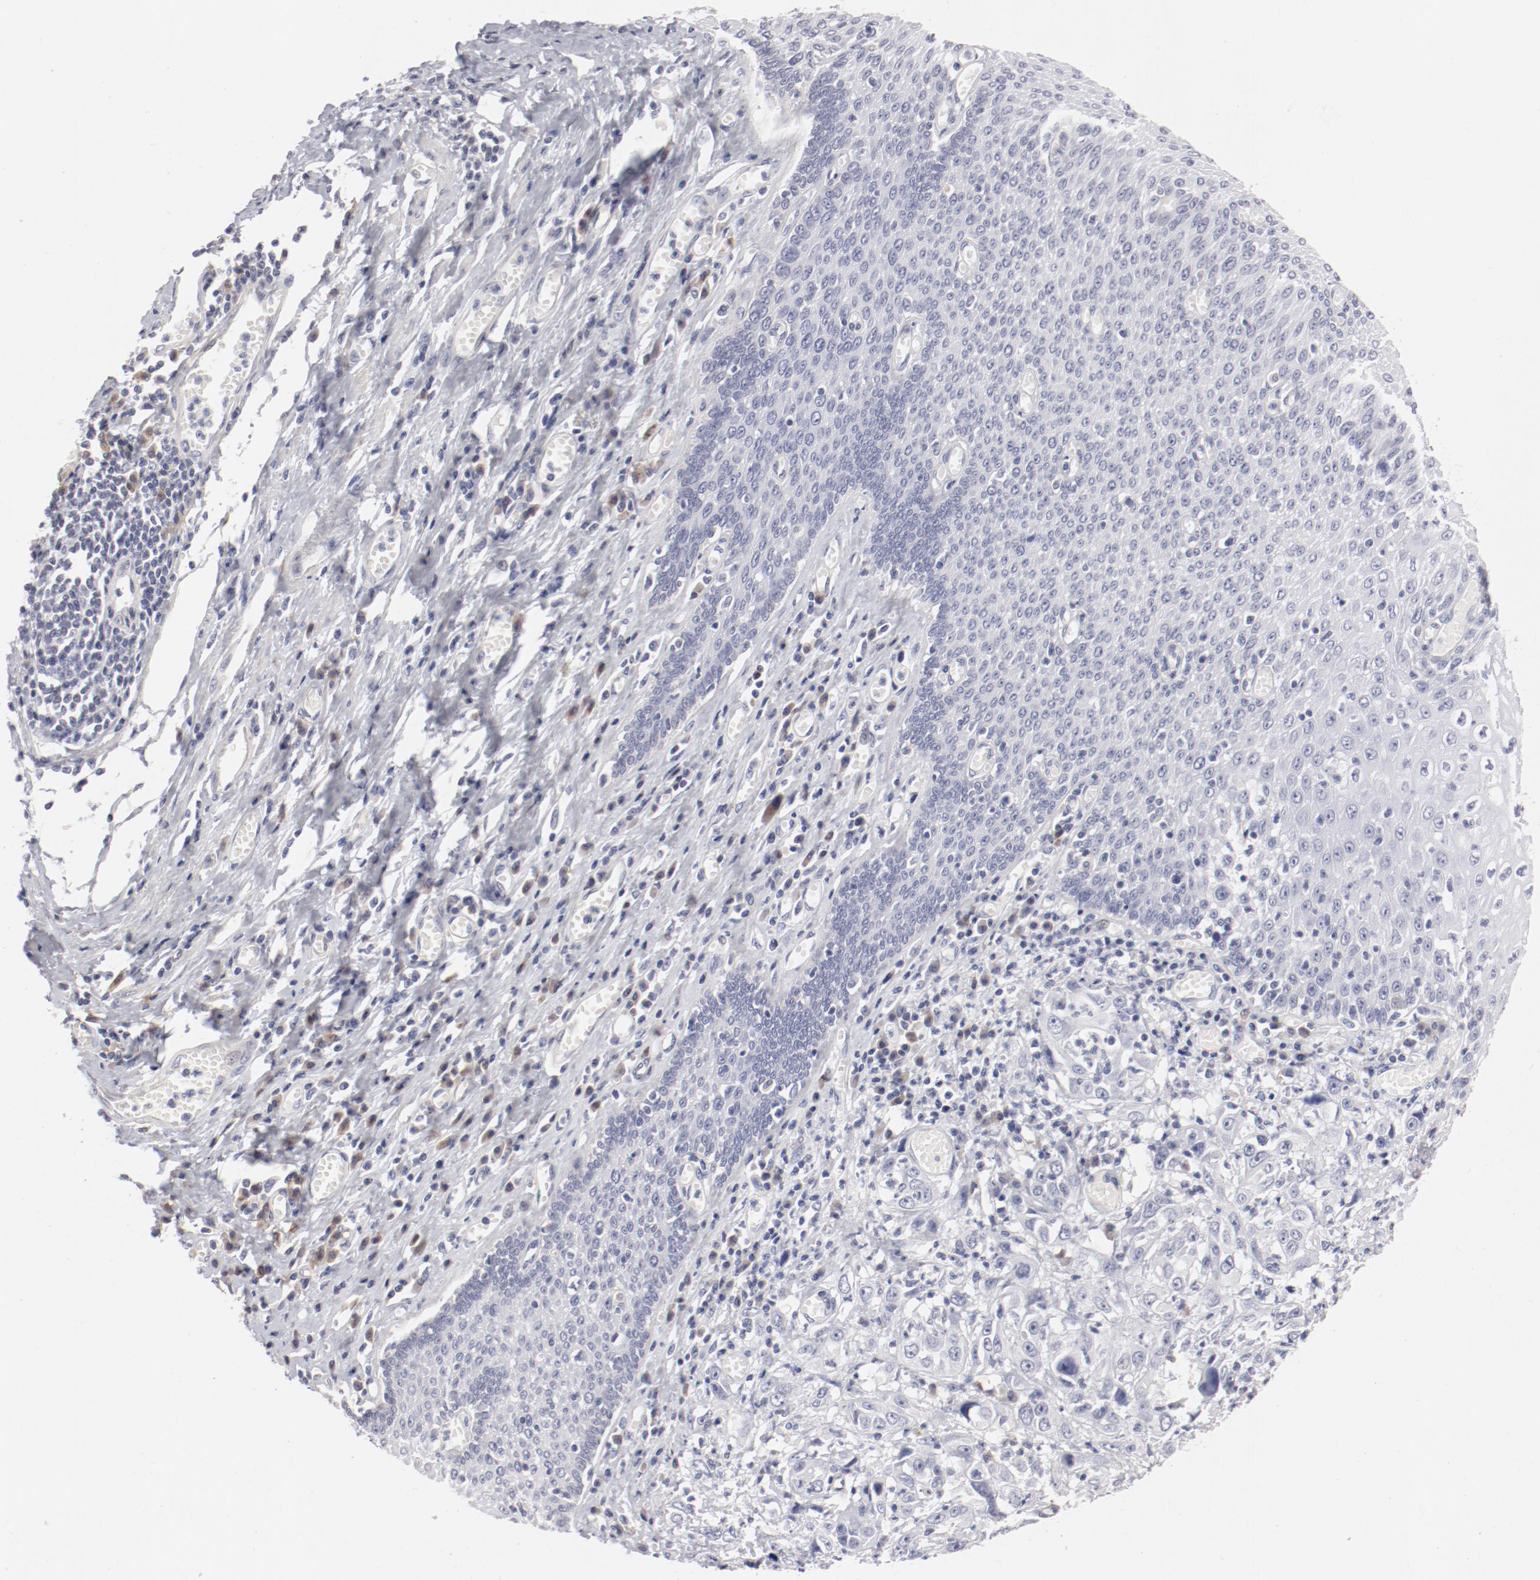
{"staining": {"intensity": "negative", "quantity": "none", "location": "none"}, "tissue": "esophagus", "cell_type": "Squamous epithelial cells", "image_type": "normal", "snomed": [{"axis": "morphology", "description": "Normal tissue, NOS"}, {"axis": "topography", "description": "Esophagus"}], "caption": "An IHC image of benign esophagus is shown. There is no staining in squamous epithelial cells of esophagus.", "gene": "LAX1", "patient": {"sex": "male", "age": 65}}